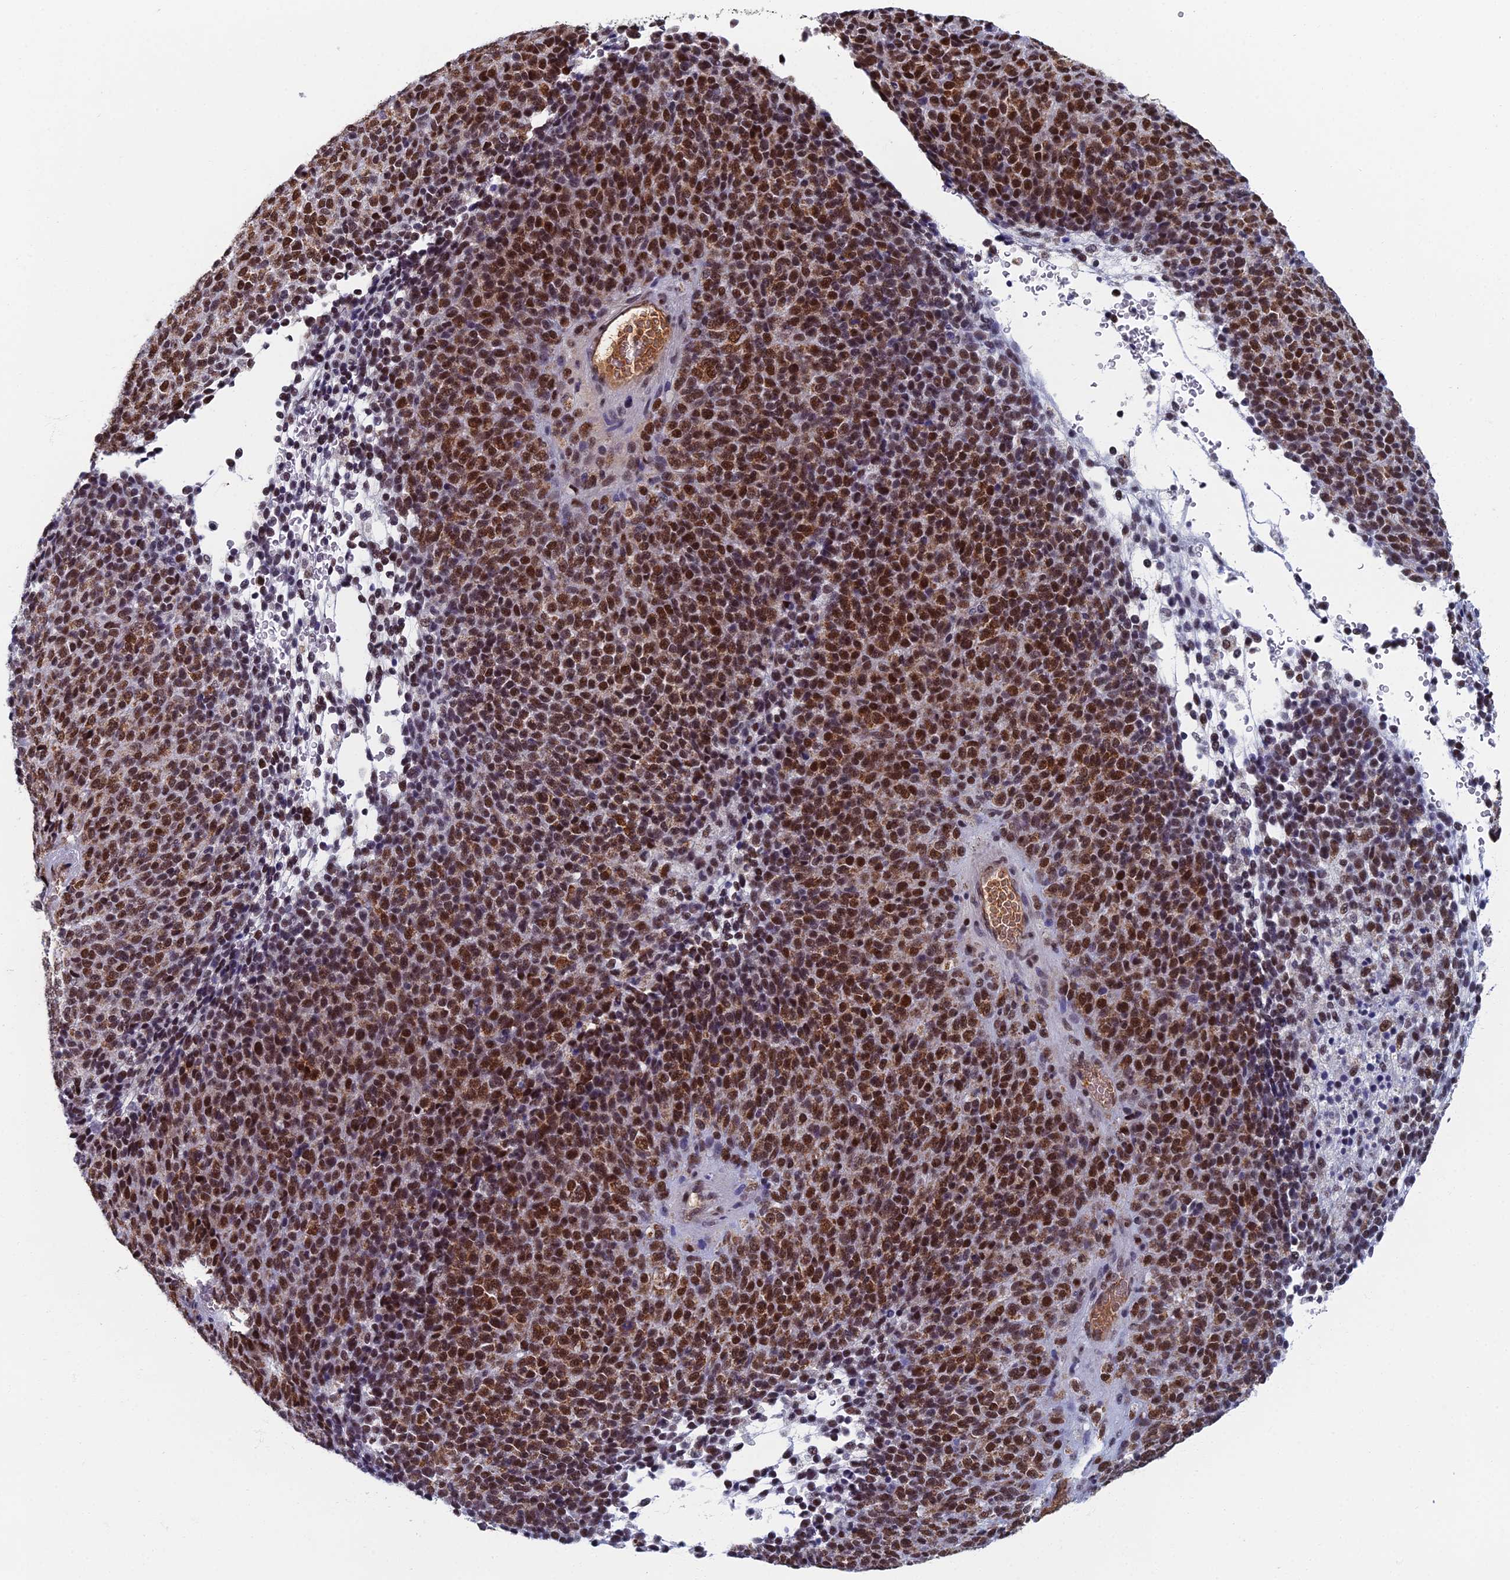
{"staining": {"intensity": "strong", "quantity": ">75%", "location": "cytoplasmic/membranous,nuclear"}, "tissue": "melanoma", "cell_type": "Tumor cells", "image_type": "cancer", "snomed": [{"axis": "morphology", "description": "Malignant melanoma, Metastatic site"}, {"axis": "topography", "description": "Brain"}], "caption": "Strong cytoplasmic/membranous and nuclear expression is present in approximately >75% of tumor cells in malignant melanoma (metastatic site). (DAB (3,3'-diaminobenzidine) IHC, brown staining for protein, blue staining for nuclei).", "gene": "TAF13", "patient": {"sex": "female", "age": 56}}